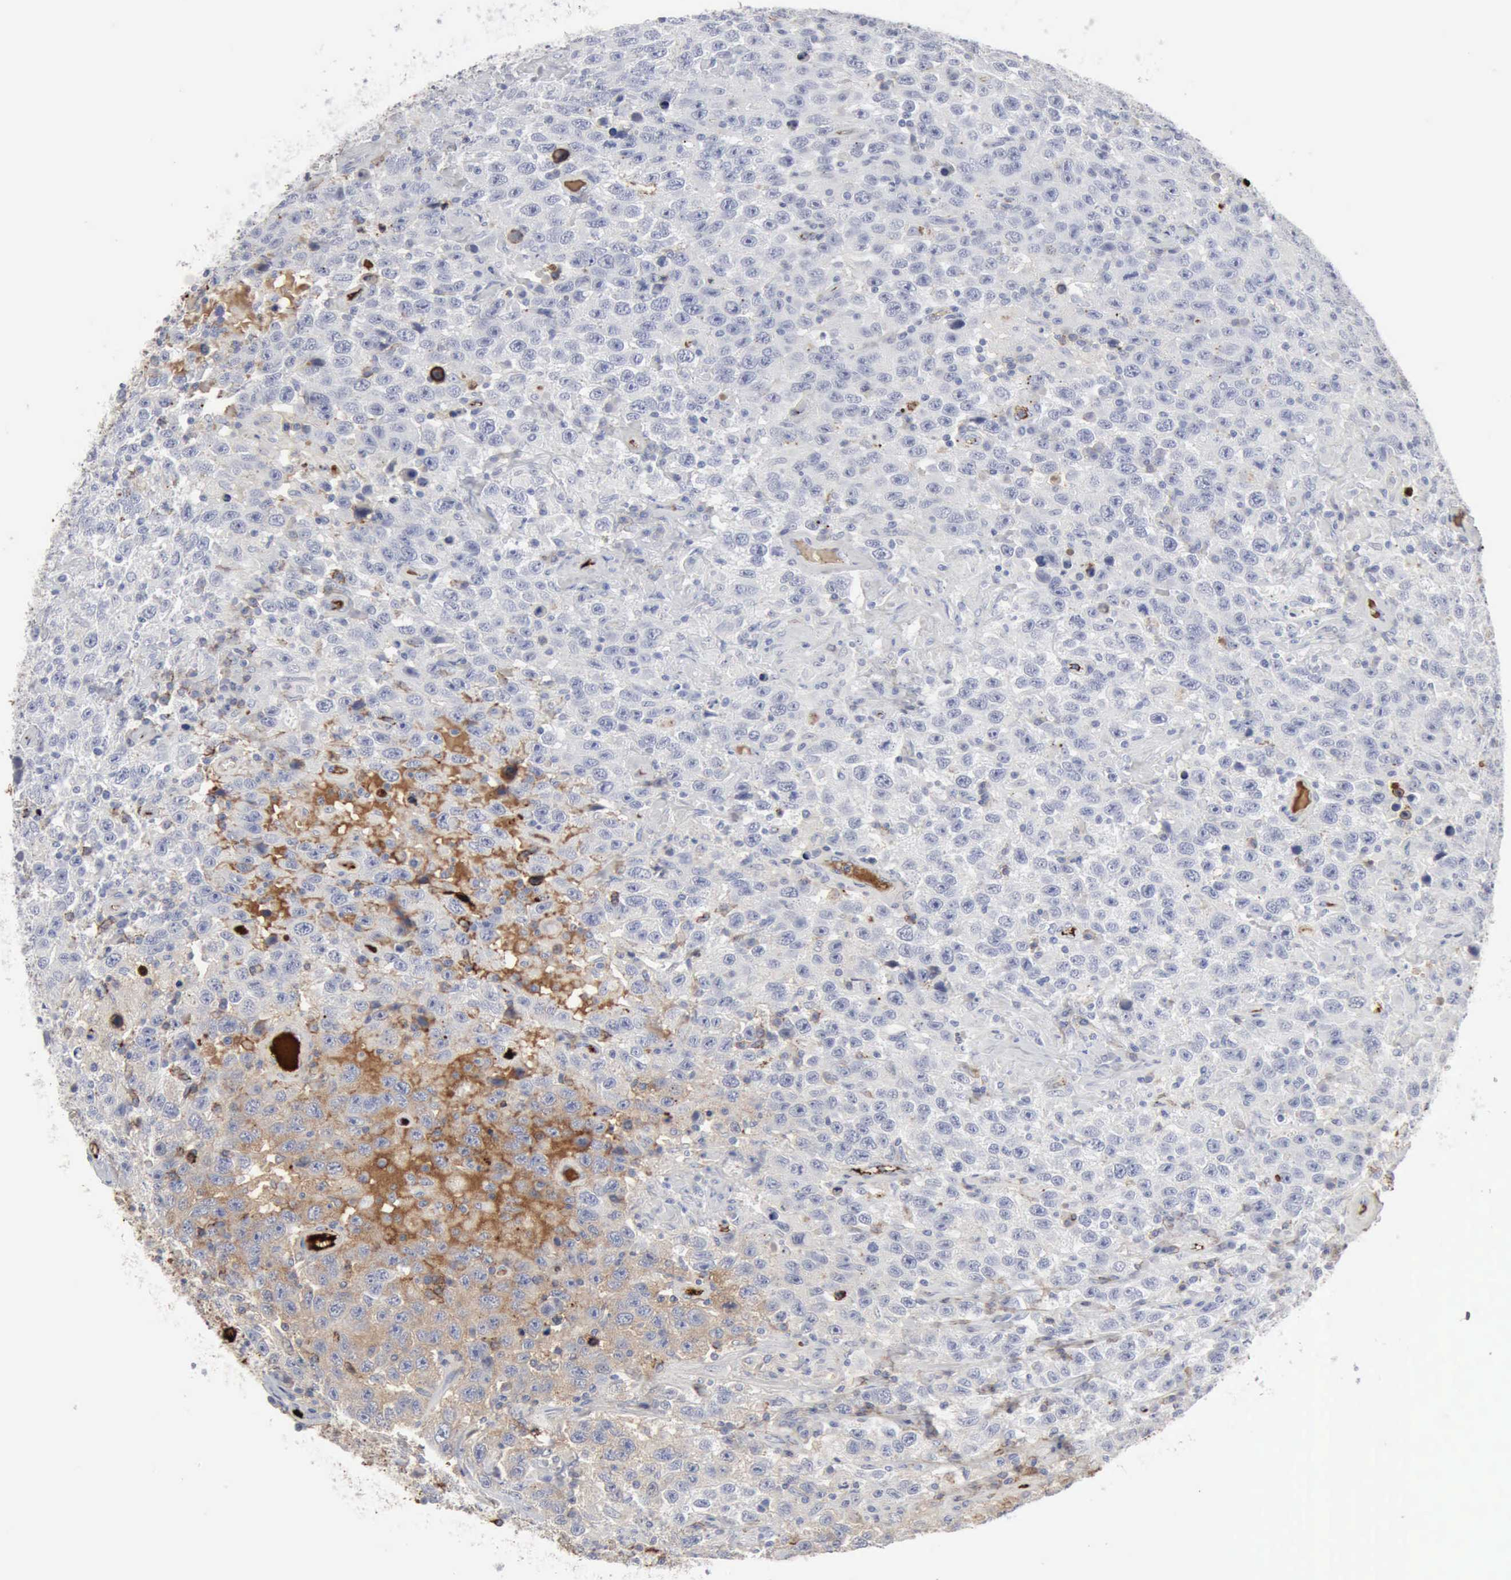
{"staining": {"intensity": "strong", "quantity": "<25%", "location": "cytoplasmic/membranous"}, "tissue": "testis cancer", "cell_type": "Tumor cells", "image_type": "cancer", "snomed": [{"axis": "morphology", "description": "Seminoma, NOS"}, {"axis": "topography", "description": "Testis"}], "caption": "The micrograph displays staining of testis cancer (seminoma), revealing strong cytoplasmic/membranous protein positivity (brown color) within tumor cells. (Brightfield microscopy of DAB IHC at high magnification).", "gene": "C4BPA", "patient": {"sex": "male", "age": 41}}